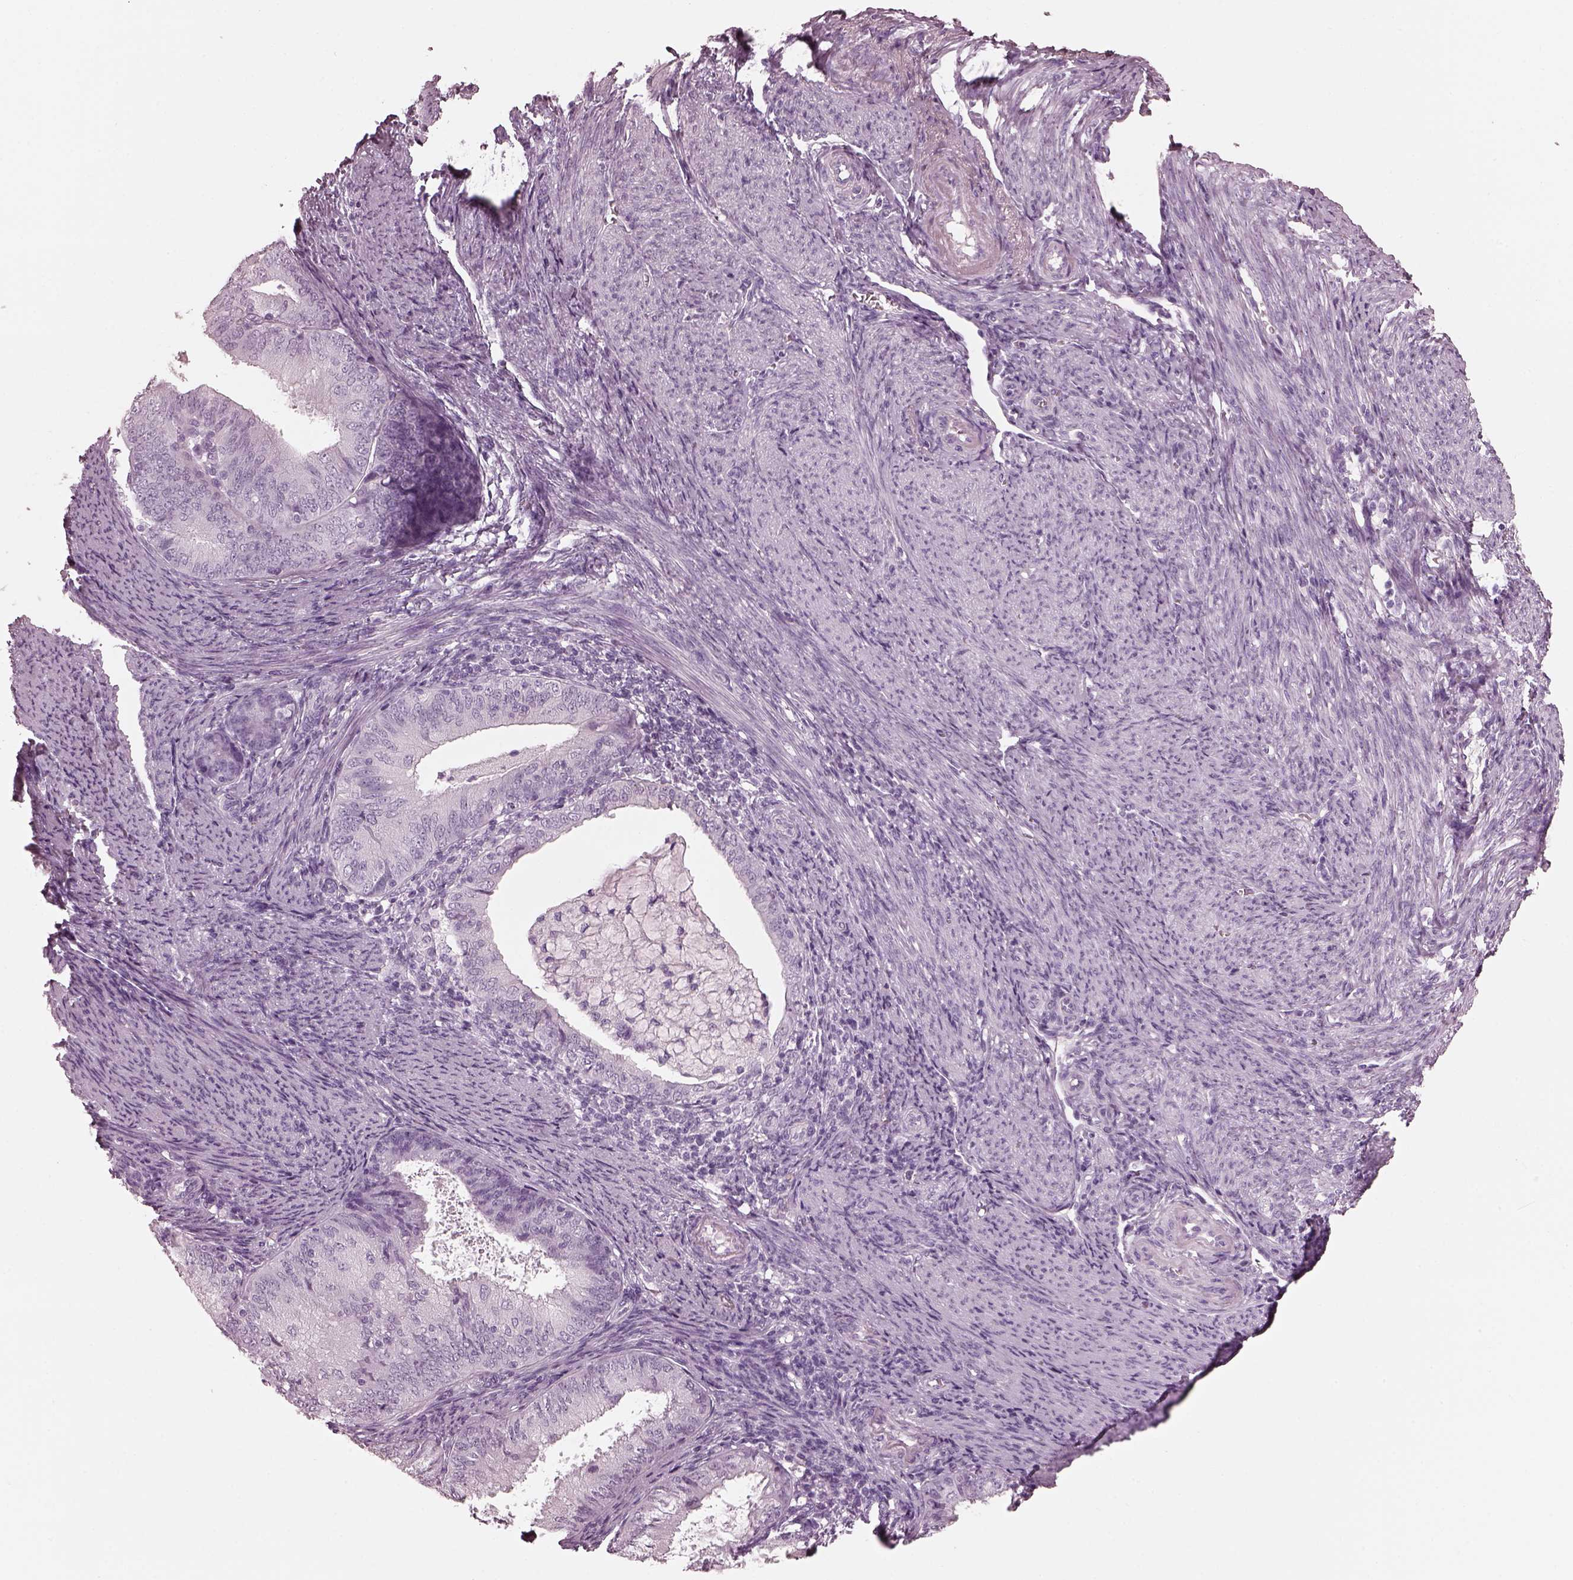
{"staining": {"intensity": "negative", "quantity": "none", "location": "none"}, "tissue": "endometrial cancer", "cell_type": "Tumor cells", "image_type": "cancer", "snomed": [{"axis": "morphology", "description": "Adenocarcinoma, NOS"}, {"axis": "topography", "description": "Endometrium"}], "caption": "This is a histopathology image of IHC staining of endometrial cancer, which shows no expression in tumor cells.", "gene": "FABP9", "patient": {"sex": "female", "age": 57}}